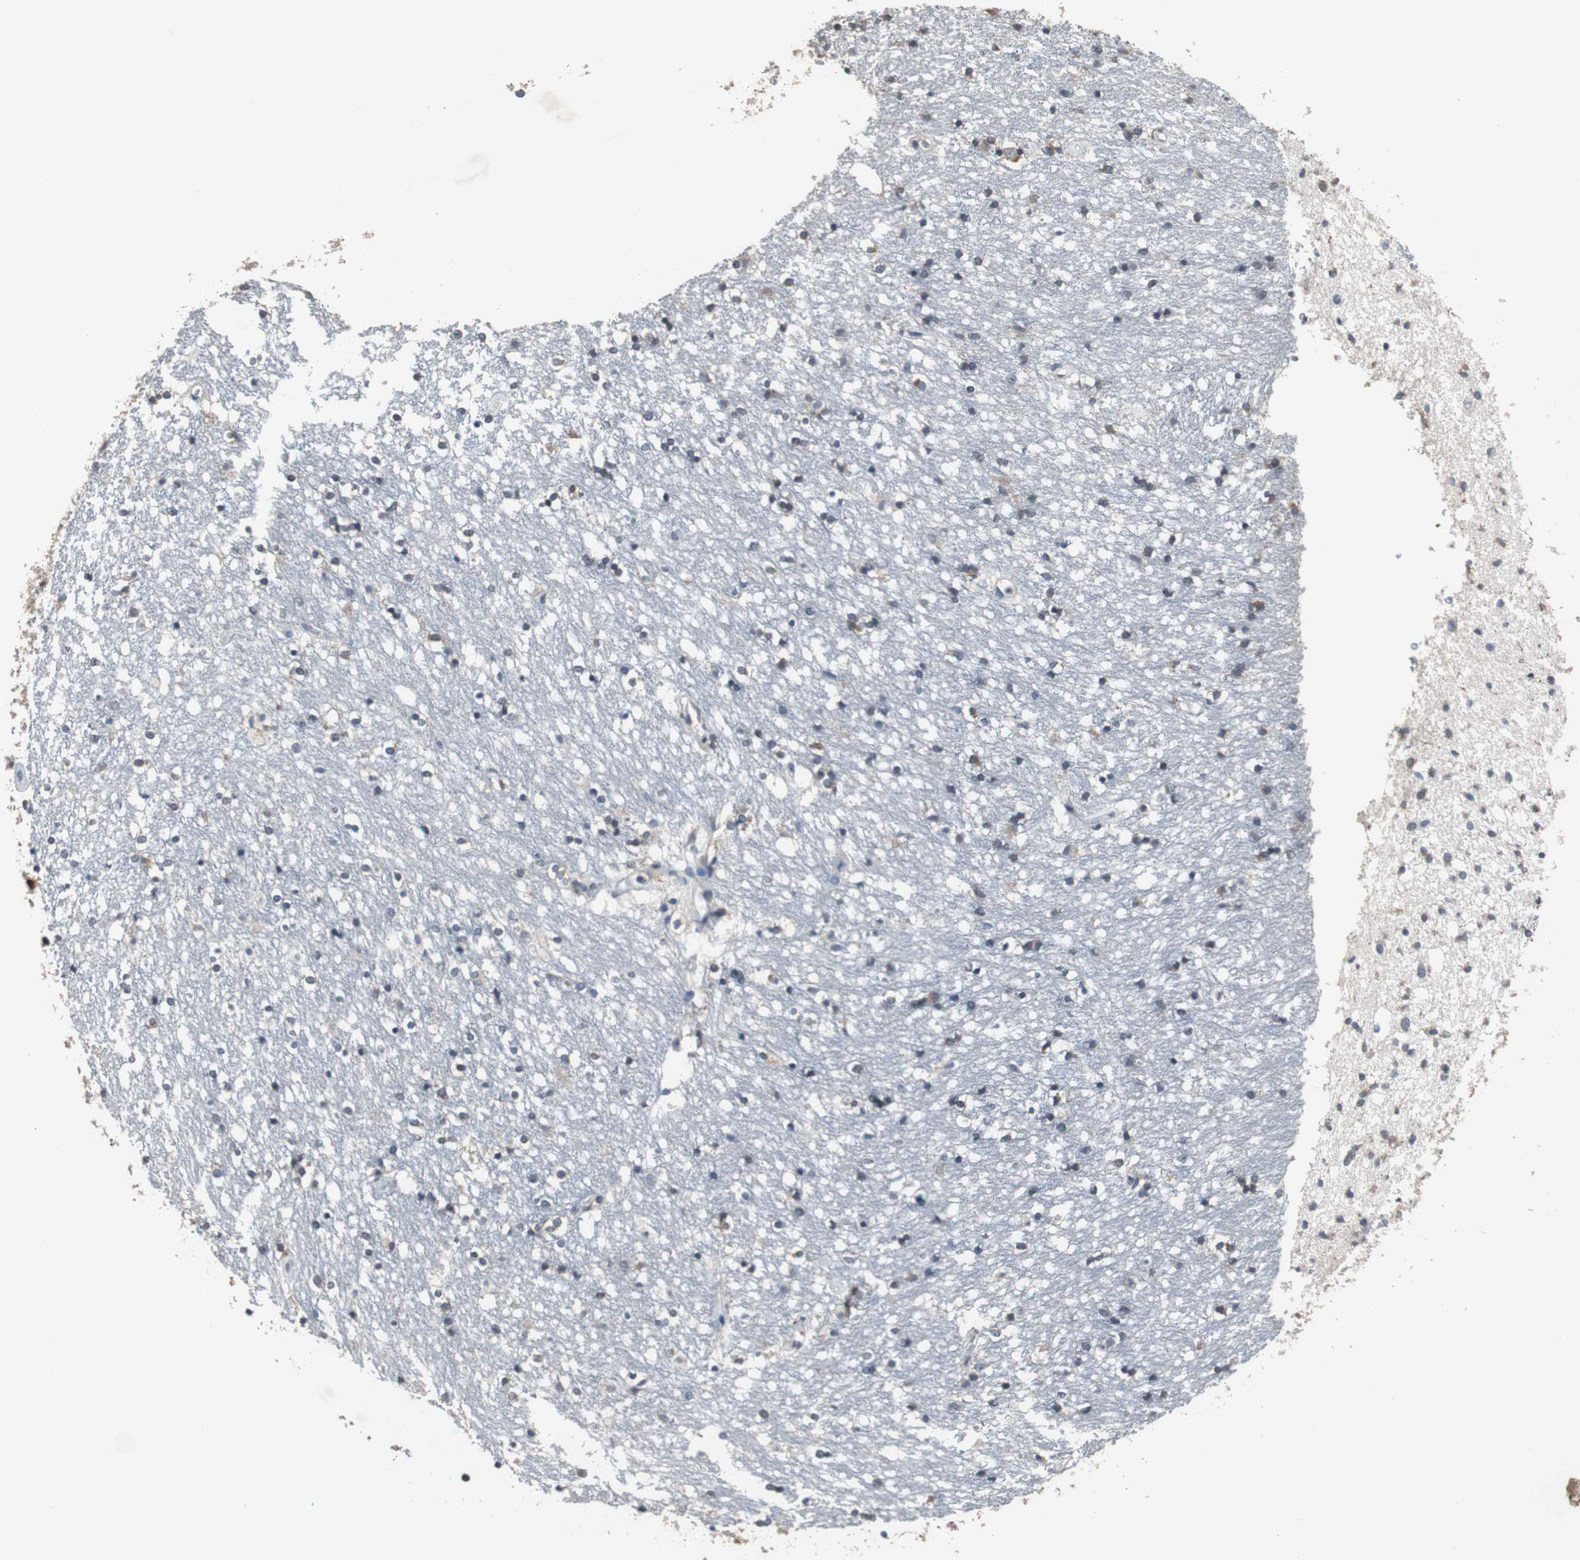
{"staining": {"intensity": "weak", "quantity": "25%-75%", "location": "cytoplasmic/membranous"}, "tissue": "caudate", "cell_type": "Glial cells", "image_type": "normal", "snomed": [{"axis": "morphology", "description": "Normal tissue, NOS"}, {"axis": "topography", "description": "Lateral ventricle wall"}], "caption": "Unremarkable caudate reveals weak cytoplasmic/membranous expression in approximately 25%-75% of glial cells.", "gene": "USP10", "patient": {"sex": "female", "age": 54}}